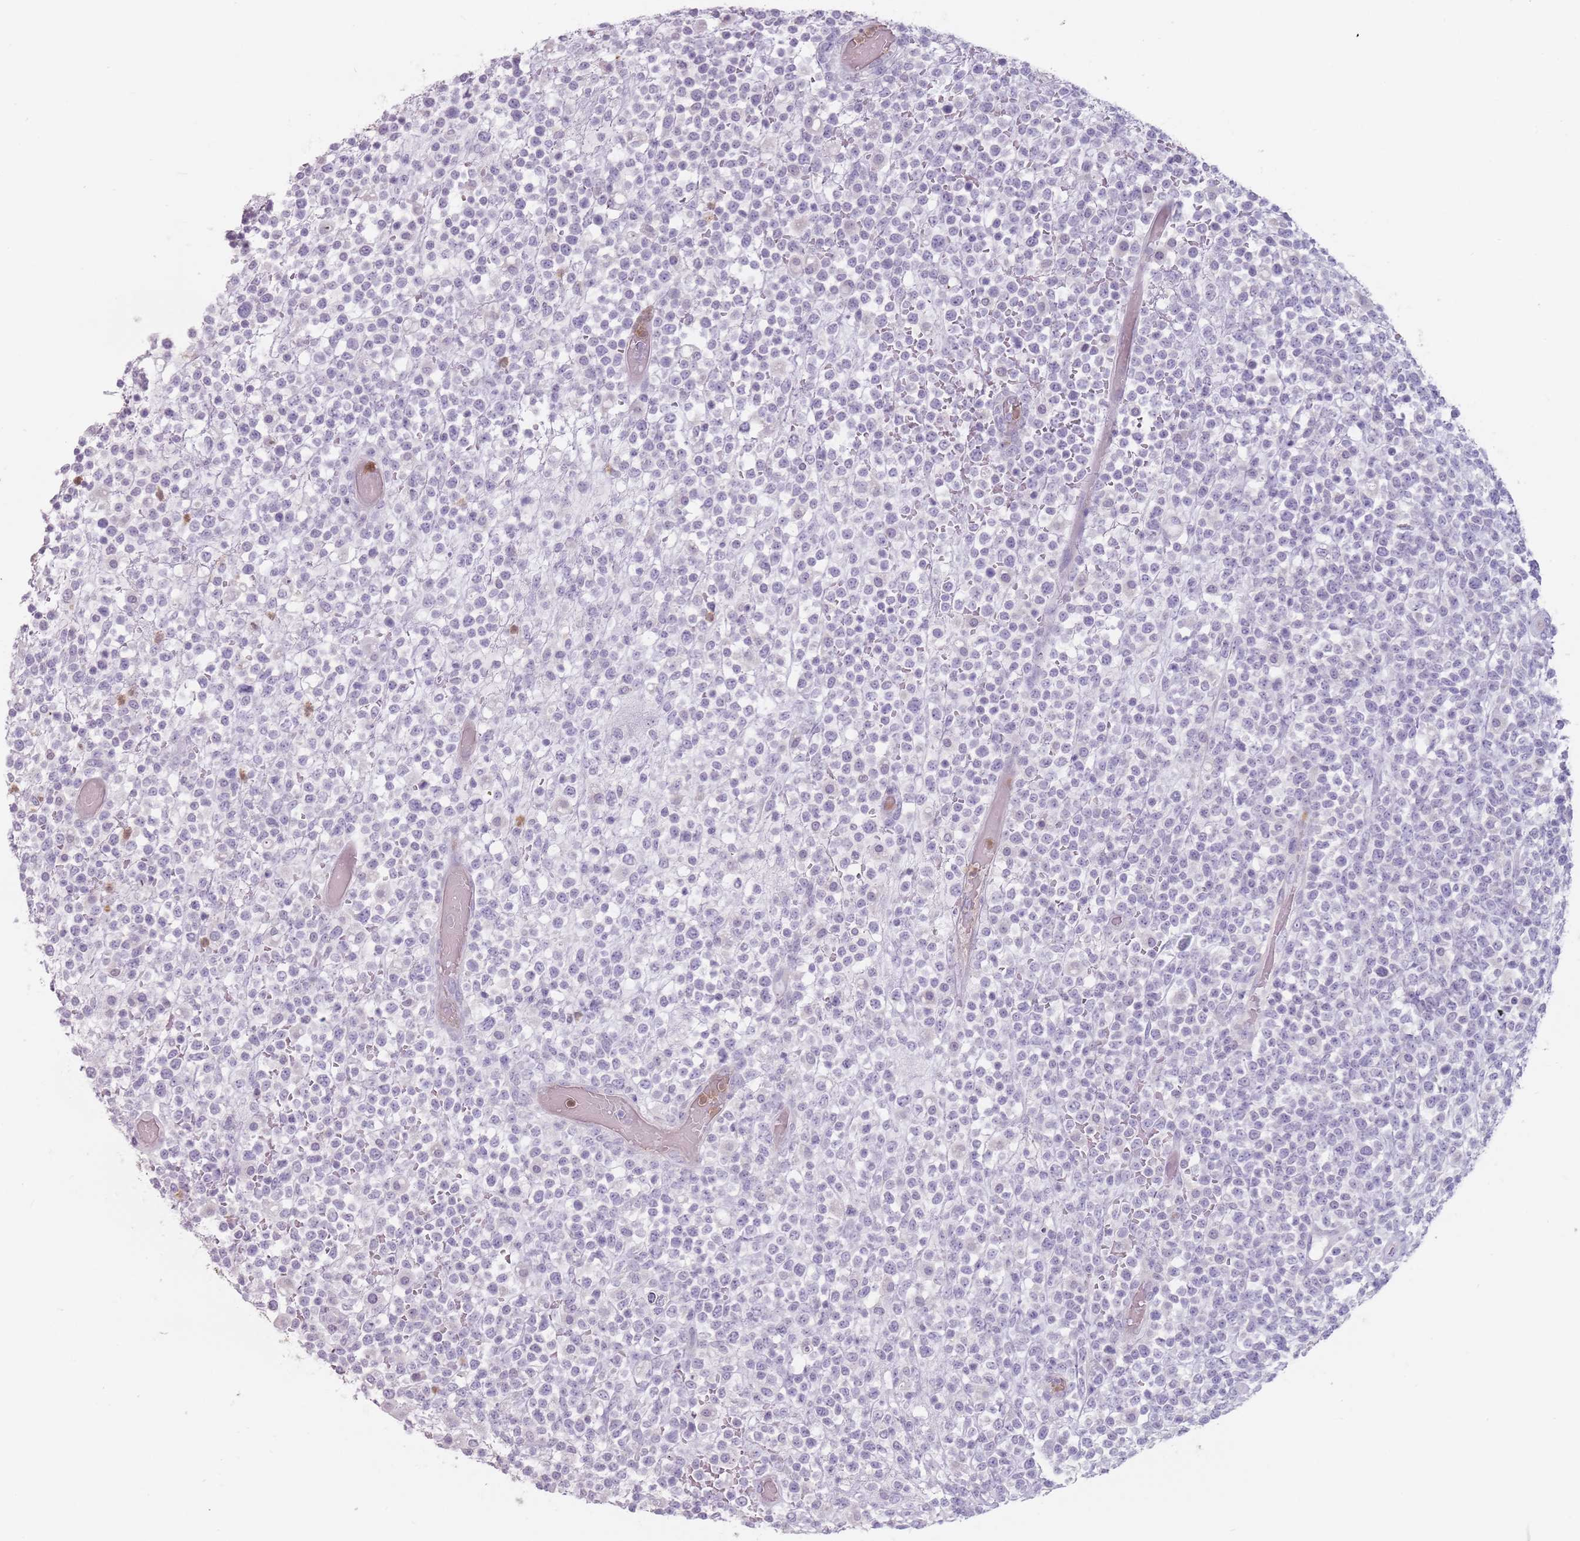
{"staining": {"intensity": "negative", "quantity": "none", "location": "none"}, "tissue": "lymphoma", "cell_type": "Tumor cells", "image_type": "cancer", "snomed": [{"axis": "morphology", "description": "Malignant lymphoma, non-Hodgkin's type, High grade"}, {"axis": "topography", "description": "Colon"}], "caption": "Histopathology image shows no significant protein expression in tumor cells of malignant lymphoma, non-Hodgkin's type (high-grade).", "gene": "ZNF584", "patient": {"sex": "female", "age": 53}}